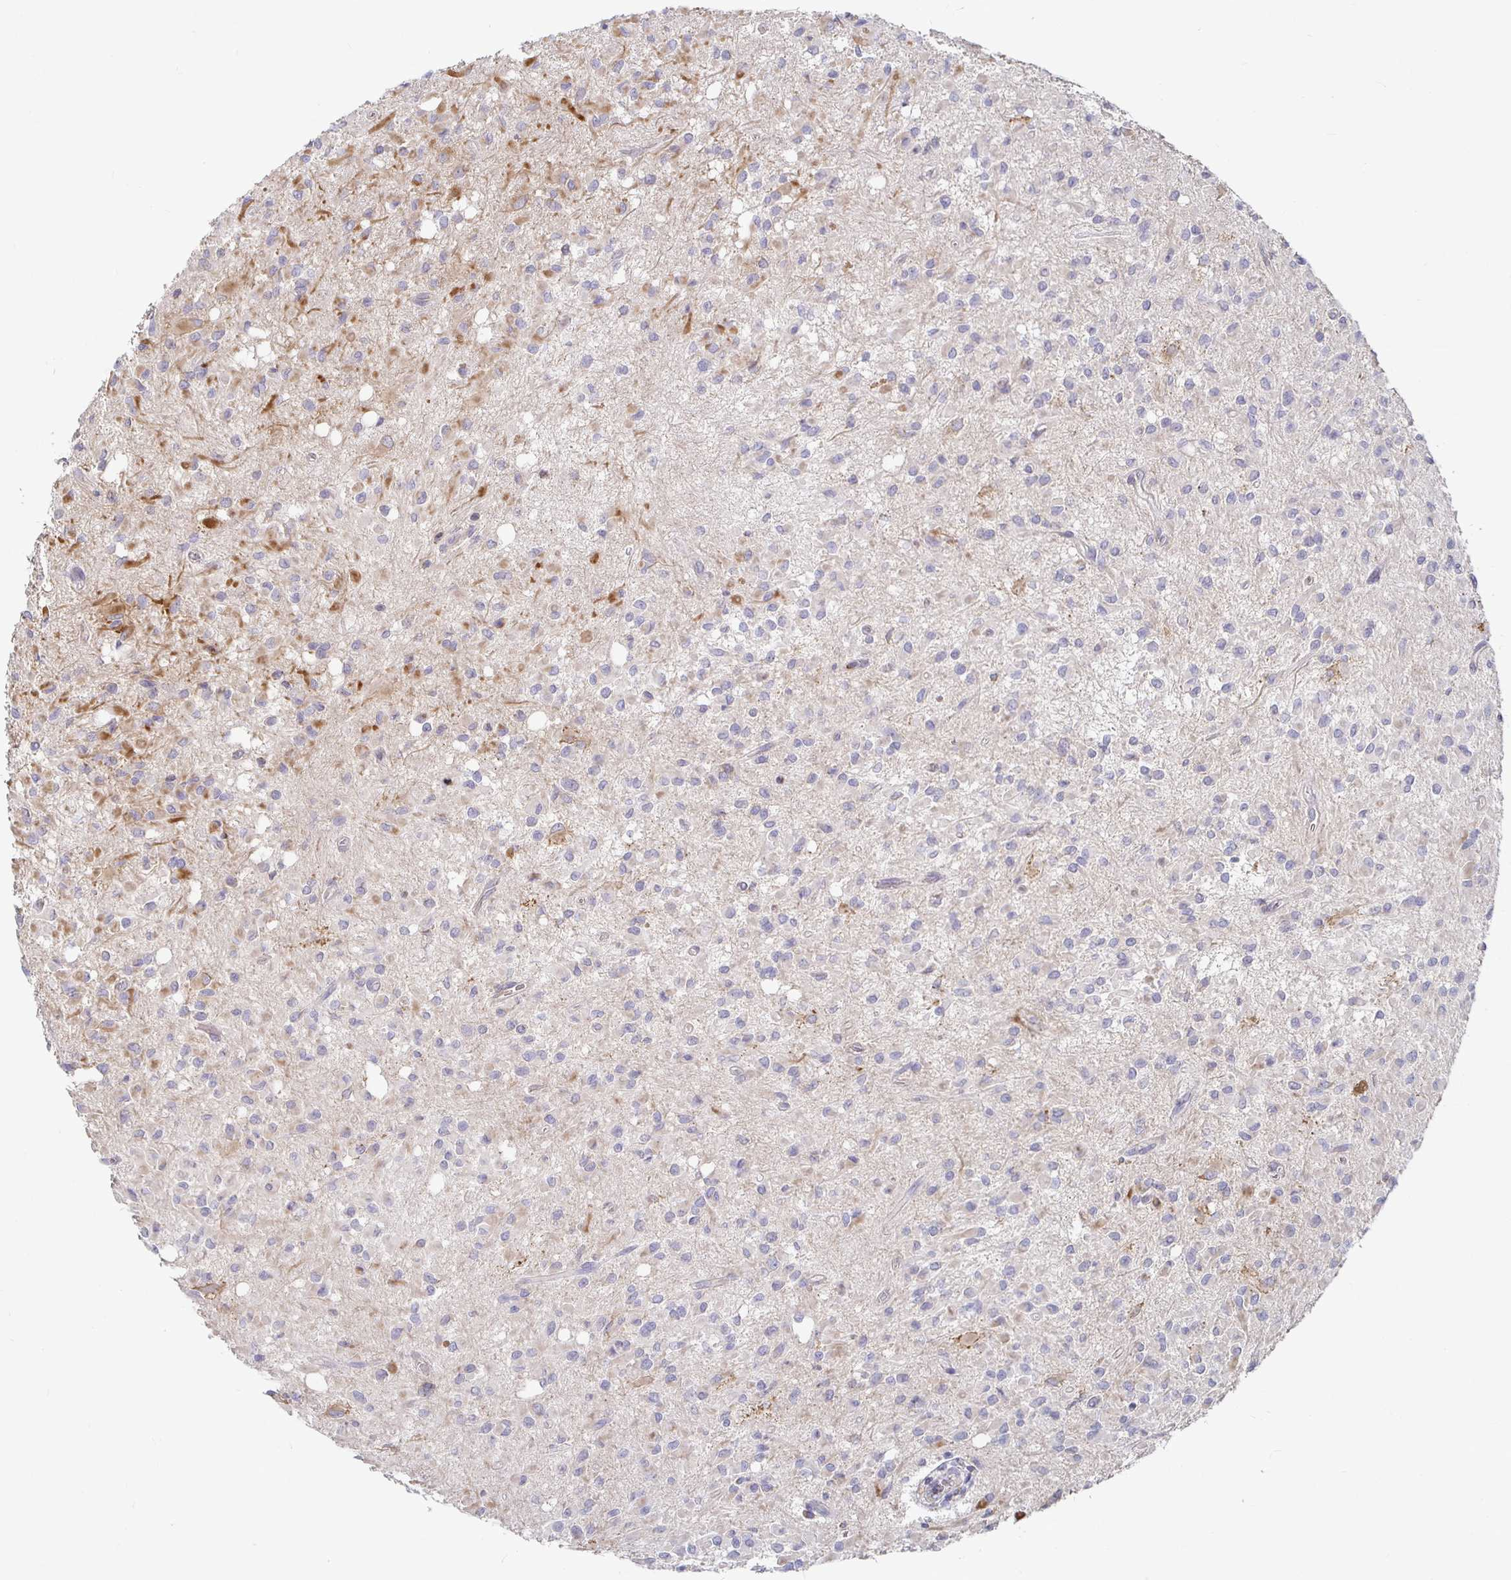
{"staining": {"intensity": "negative", "quantity": "none", "location": "none"}, "tissue": "glioma", "cell_type": "Tumor cells", "image_type": "cancer", "snomed": [{"axis": "morphology", "description": "Glioma, malignant, Low grade"}, {"axis": "topography", "description": "Brain"}], "caption": "Malignant glioma (low-grade) stained for a protein using IHC exhibits no positivity tumor cells.", "gene": "RNF144B", "patient": {"sex": "female", "age": 33}}